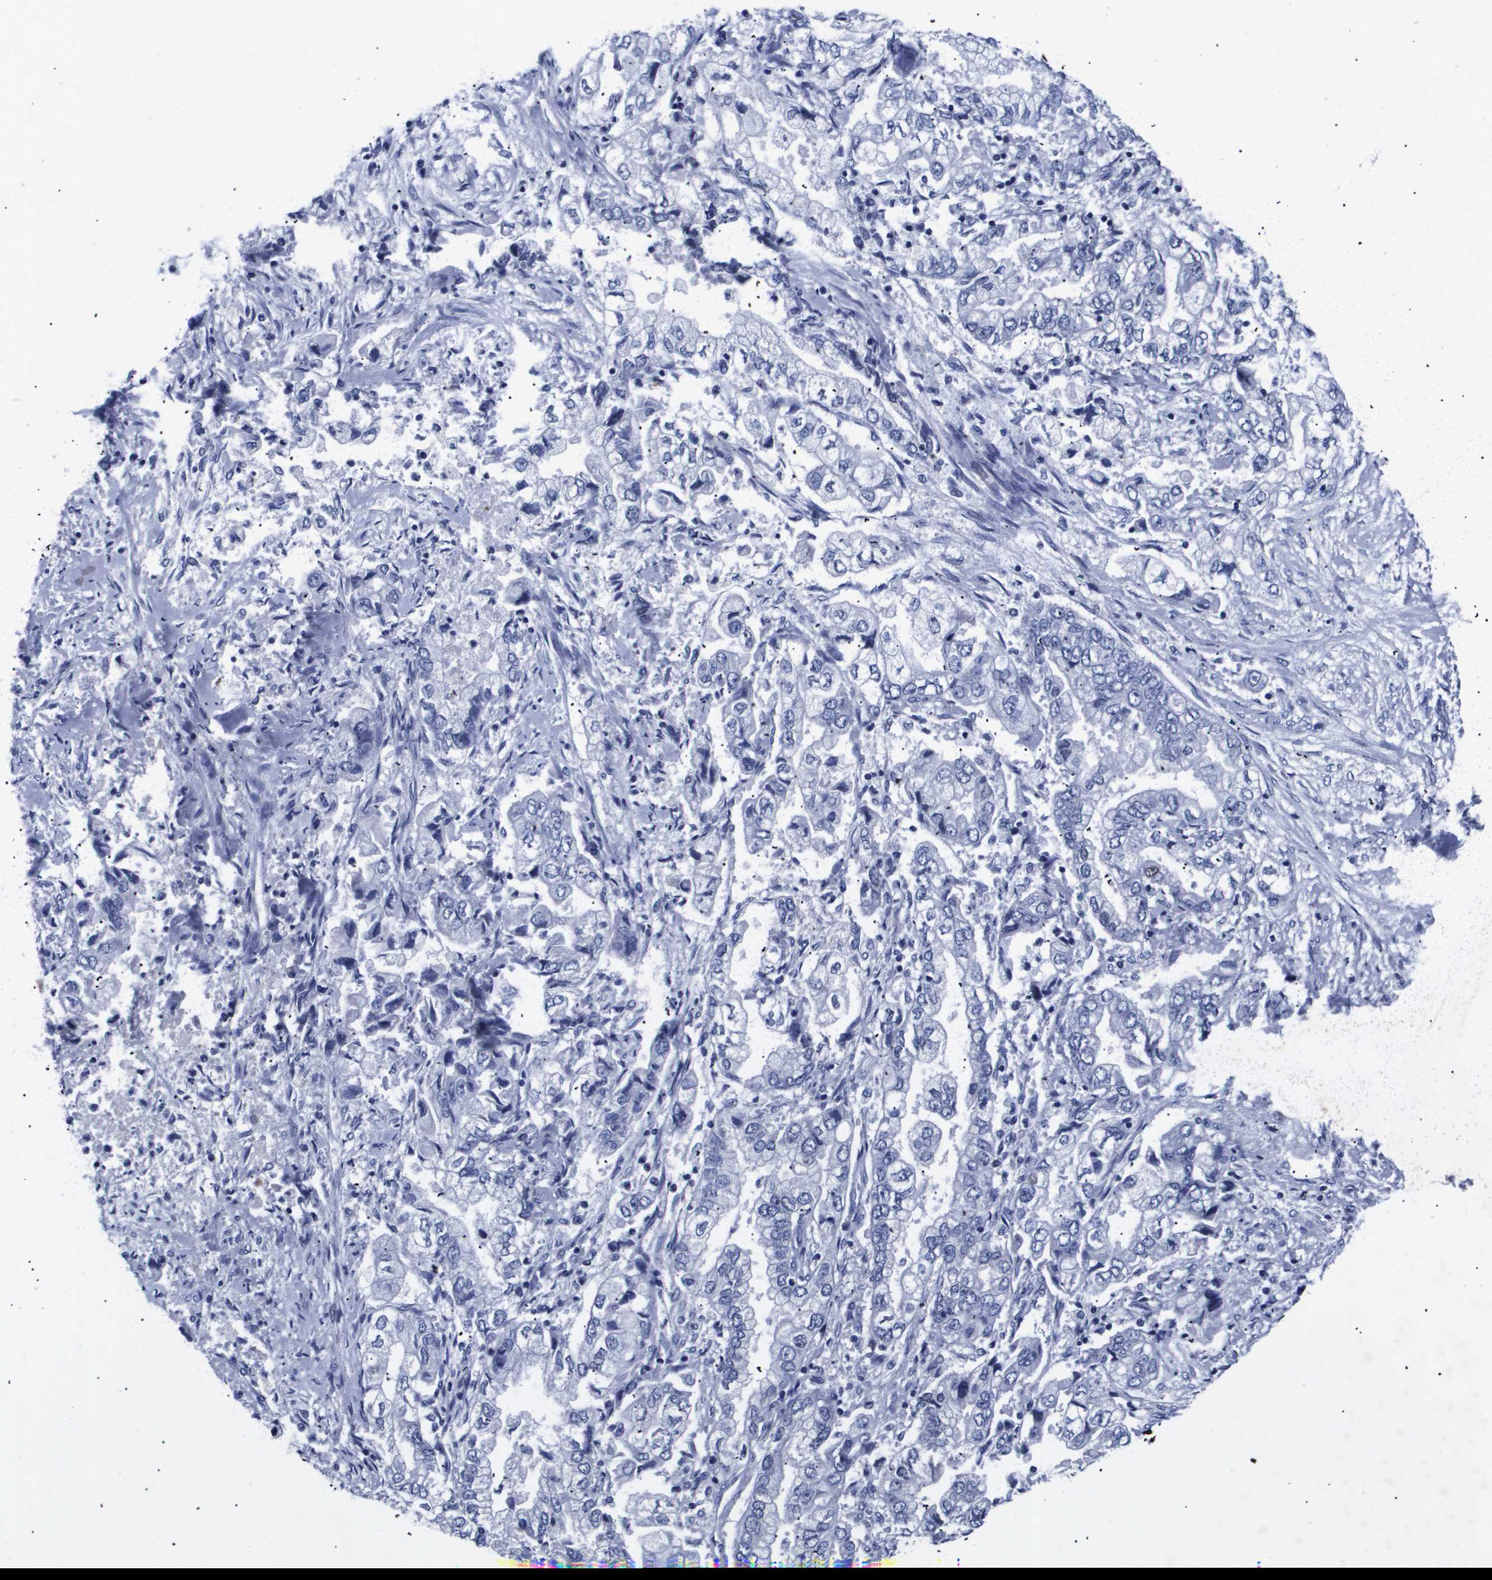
{"staining": {"intensity": "negative", "quantity": "none", "location": "none"}, "tissue": "stomach cancer", "cell_type": "Tumor cells", "image_type": "cancer", "snomed": [{"axis": "morphology", "description": "Normal tissue, NOS"}, {"axis": "morphology", "description": "Adenocarcinoma, NOS"}, {"axis": "topography", "description": "Stomach"}], "caption": "Tumor cells show no significant expression in stomach cancer.", "gene": "SHD", "patient": {"sex": "male", "age": 62}}